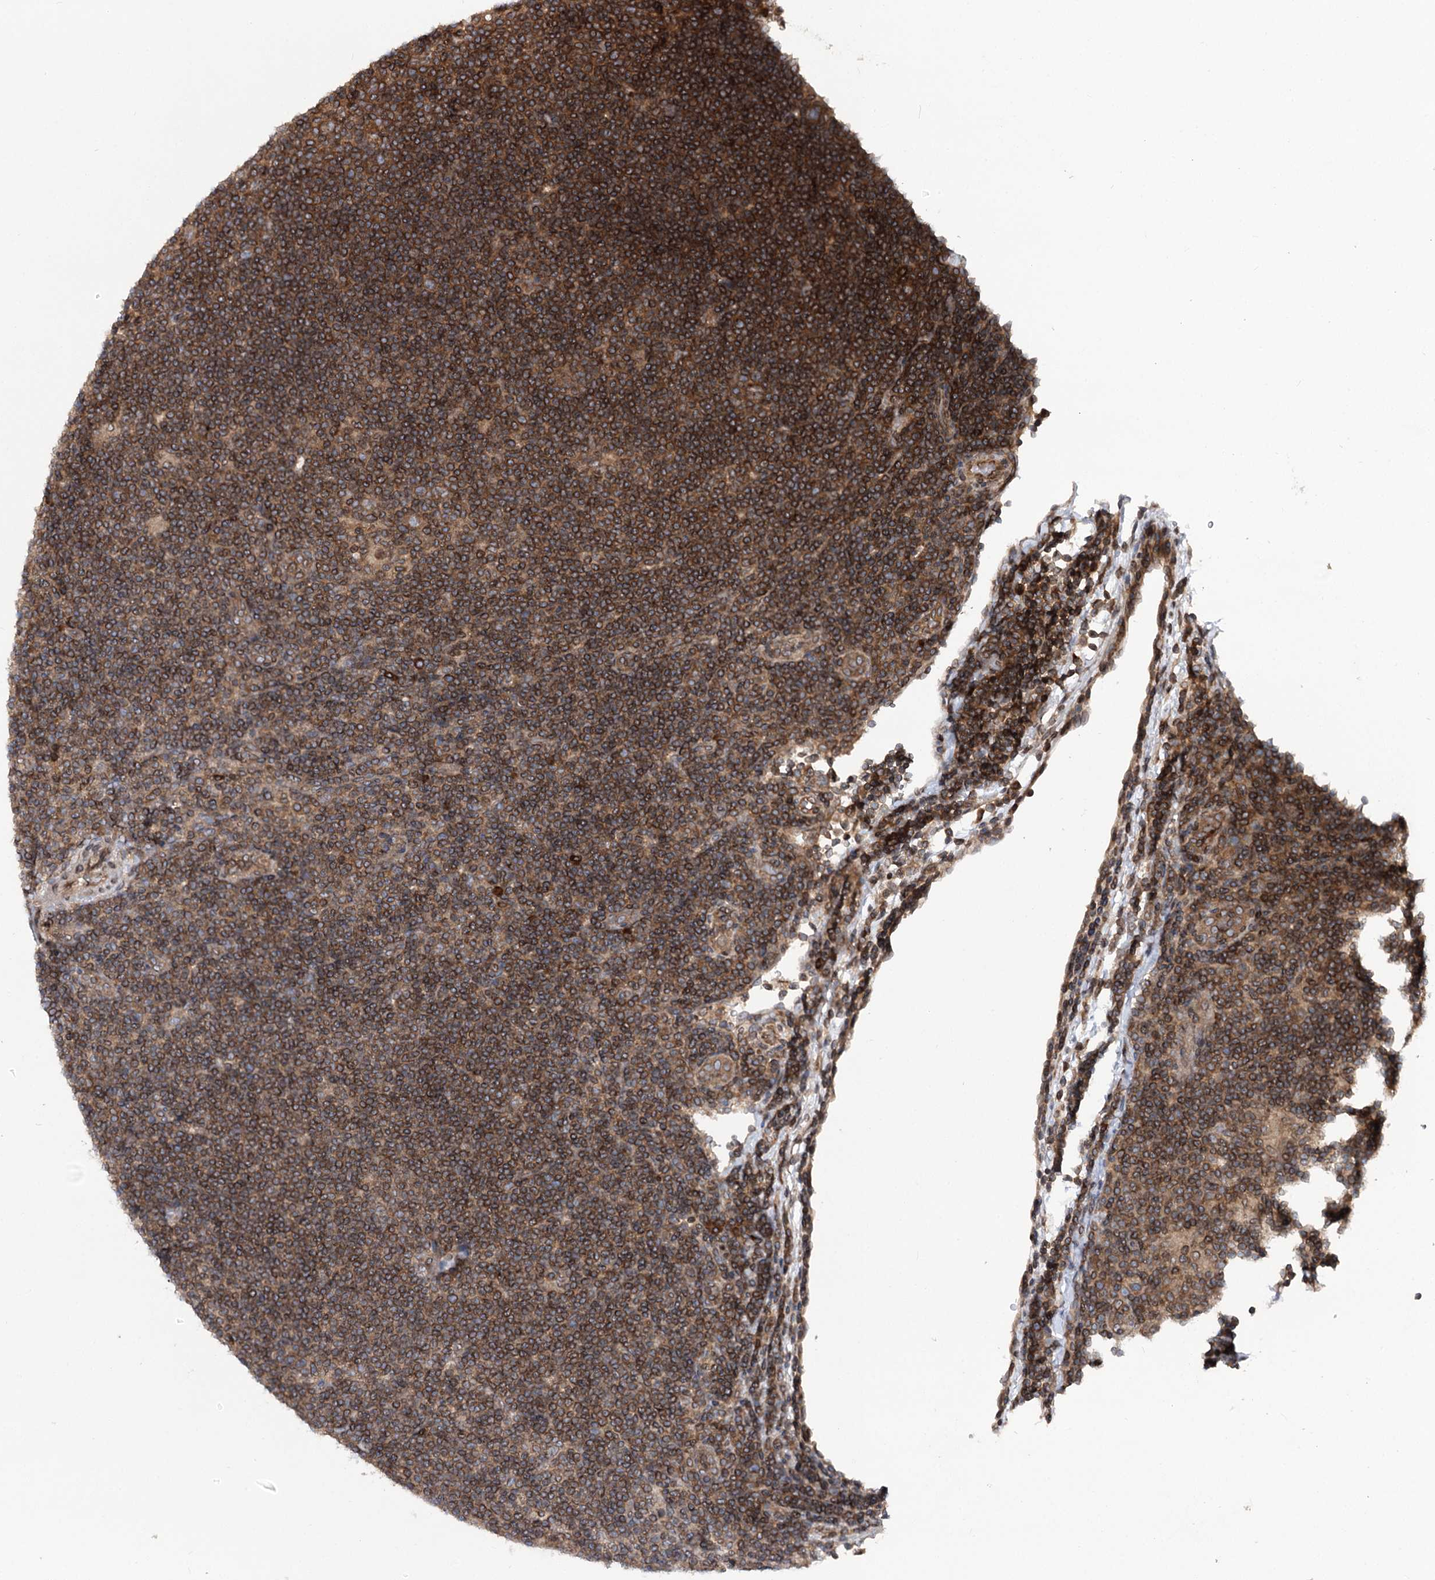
{"staining": {"intensity": "moderate", "quantity": ">75%", "location": "cytoplasmic/membranous"}, "tissue": "lymphoma", "cell_type": "Tumor cells", "image_type": "cancer", "snomed": [{"axis": "morphology", "description": "Hodgkin's disease, NOS"}, {"axis": "topography", "description": "Lymph node"}], "caption": "Protein positivity by IHC reveals moderate cytoplasmic/membranous staining in approximately >75% of tumor cells in lymphoma.", "gene": "FGFR1OP2", "patient": {"sex": "female", "age": 57}}